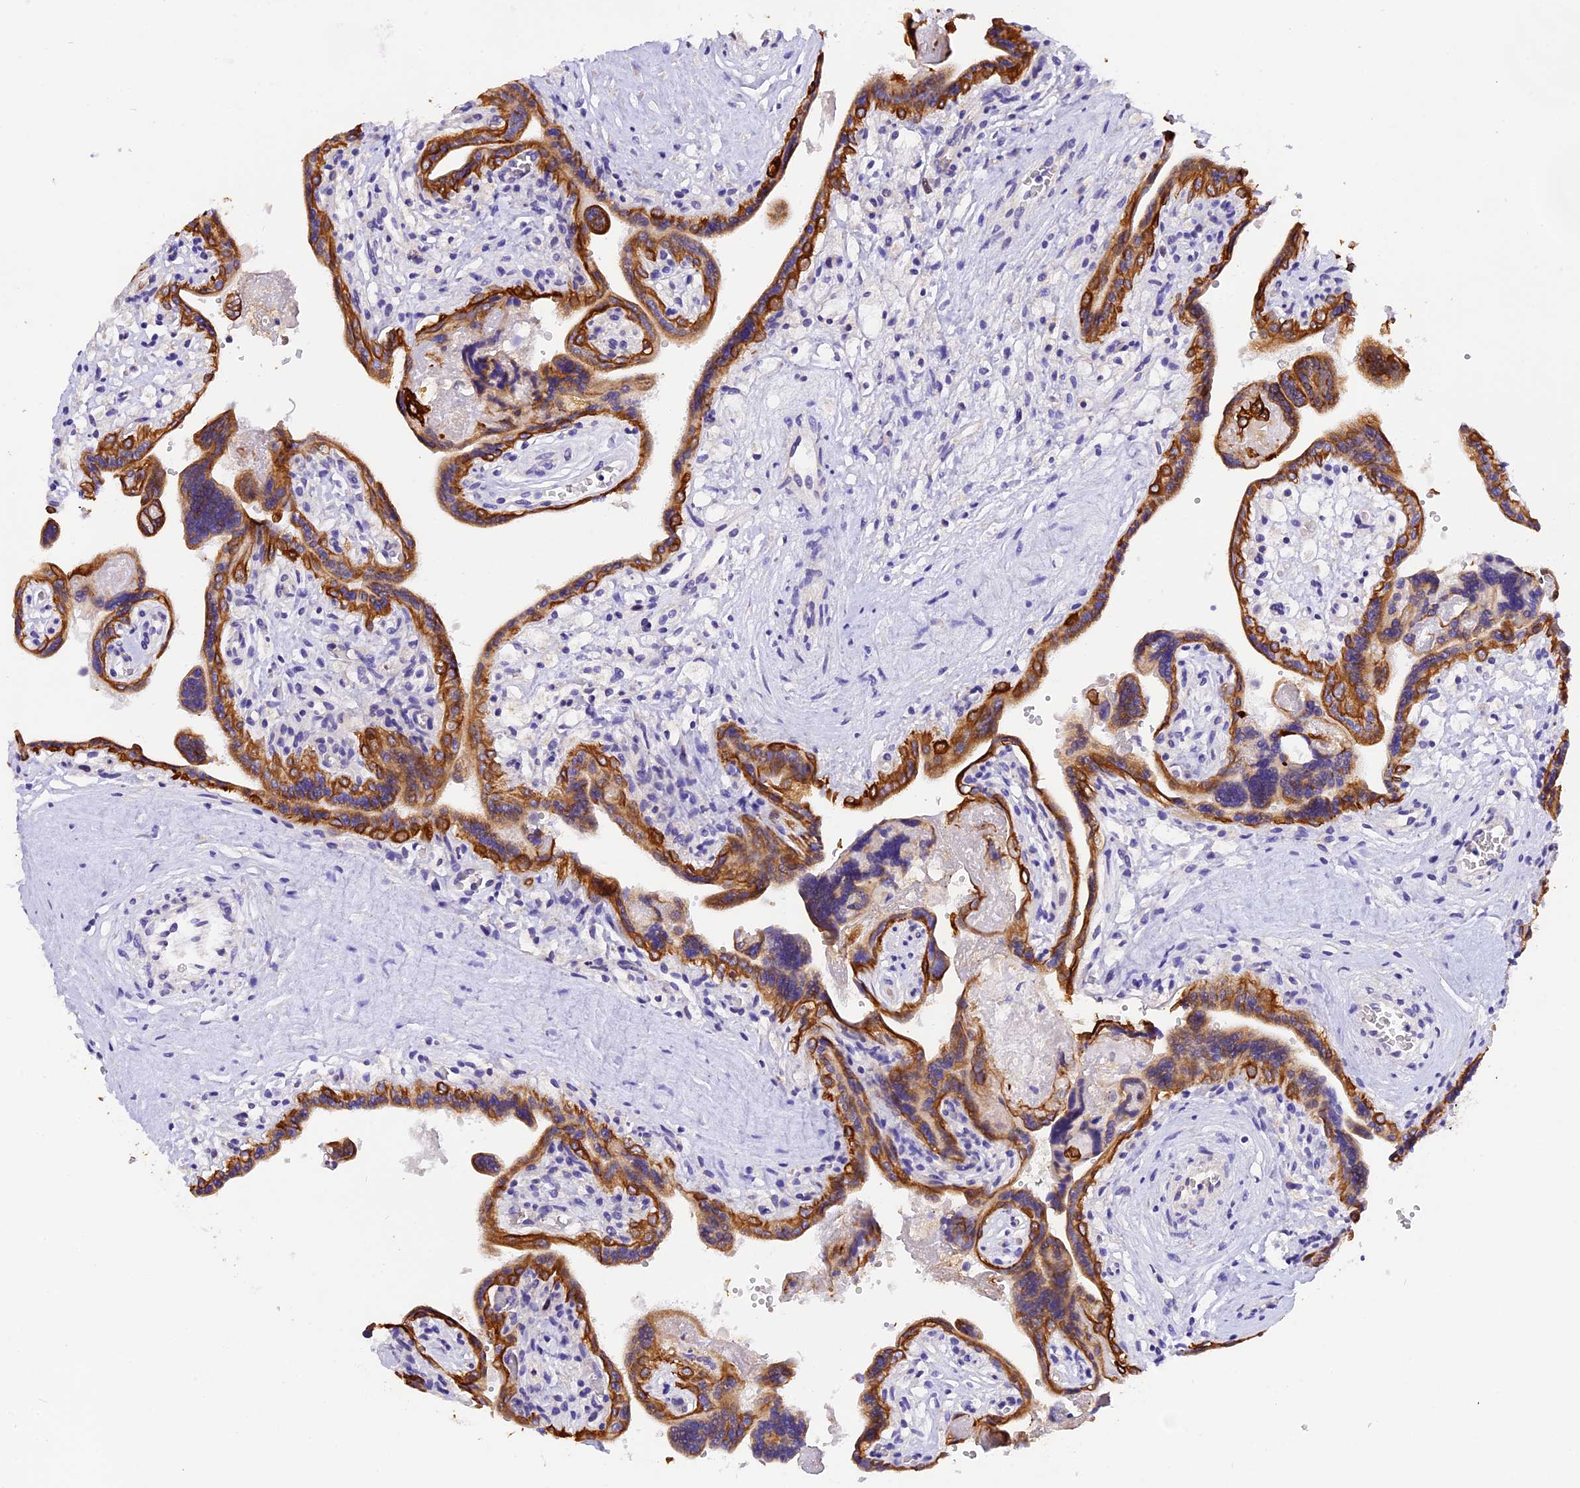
{"staining": {"intensity": "strong", "quantity": ">75%", "location": "cytoplasmic/membranous"}, "tissue": "placenta", "cell_type": "Trophoblastic cells", "image_type": "normal", "snomed": [{"axis": "morphology", "description": "Normal tissue, NOS"}, {"axis": "topography", "description": "Placenta"}], "caption": "IHC of normal human placenta displays high levels of strong cytoplasmic/membranous staining in approximately >75% of trophoblastic cells.", "gene": "PKIA", "patient": {"sex": "female", "age": 37}}